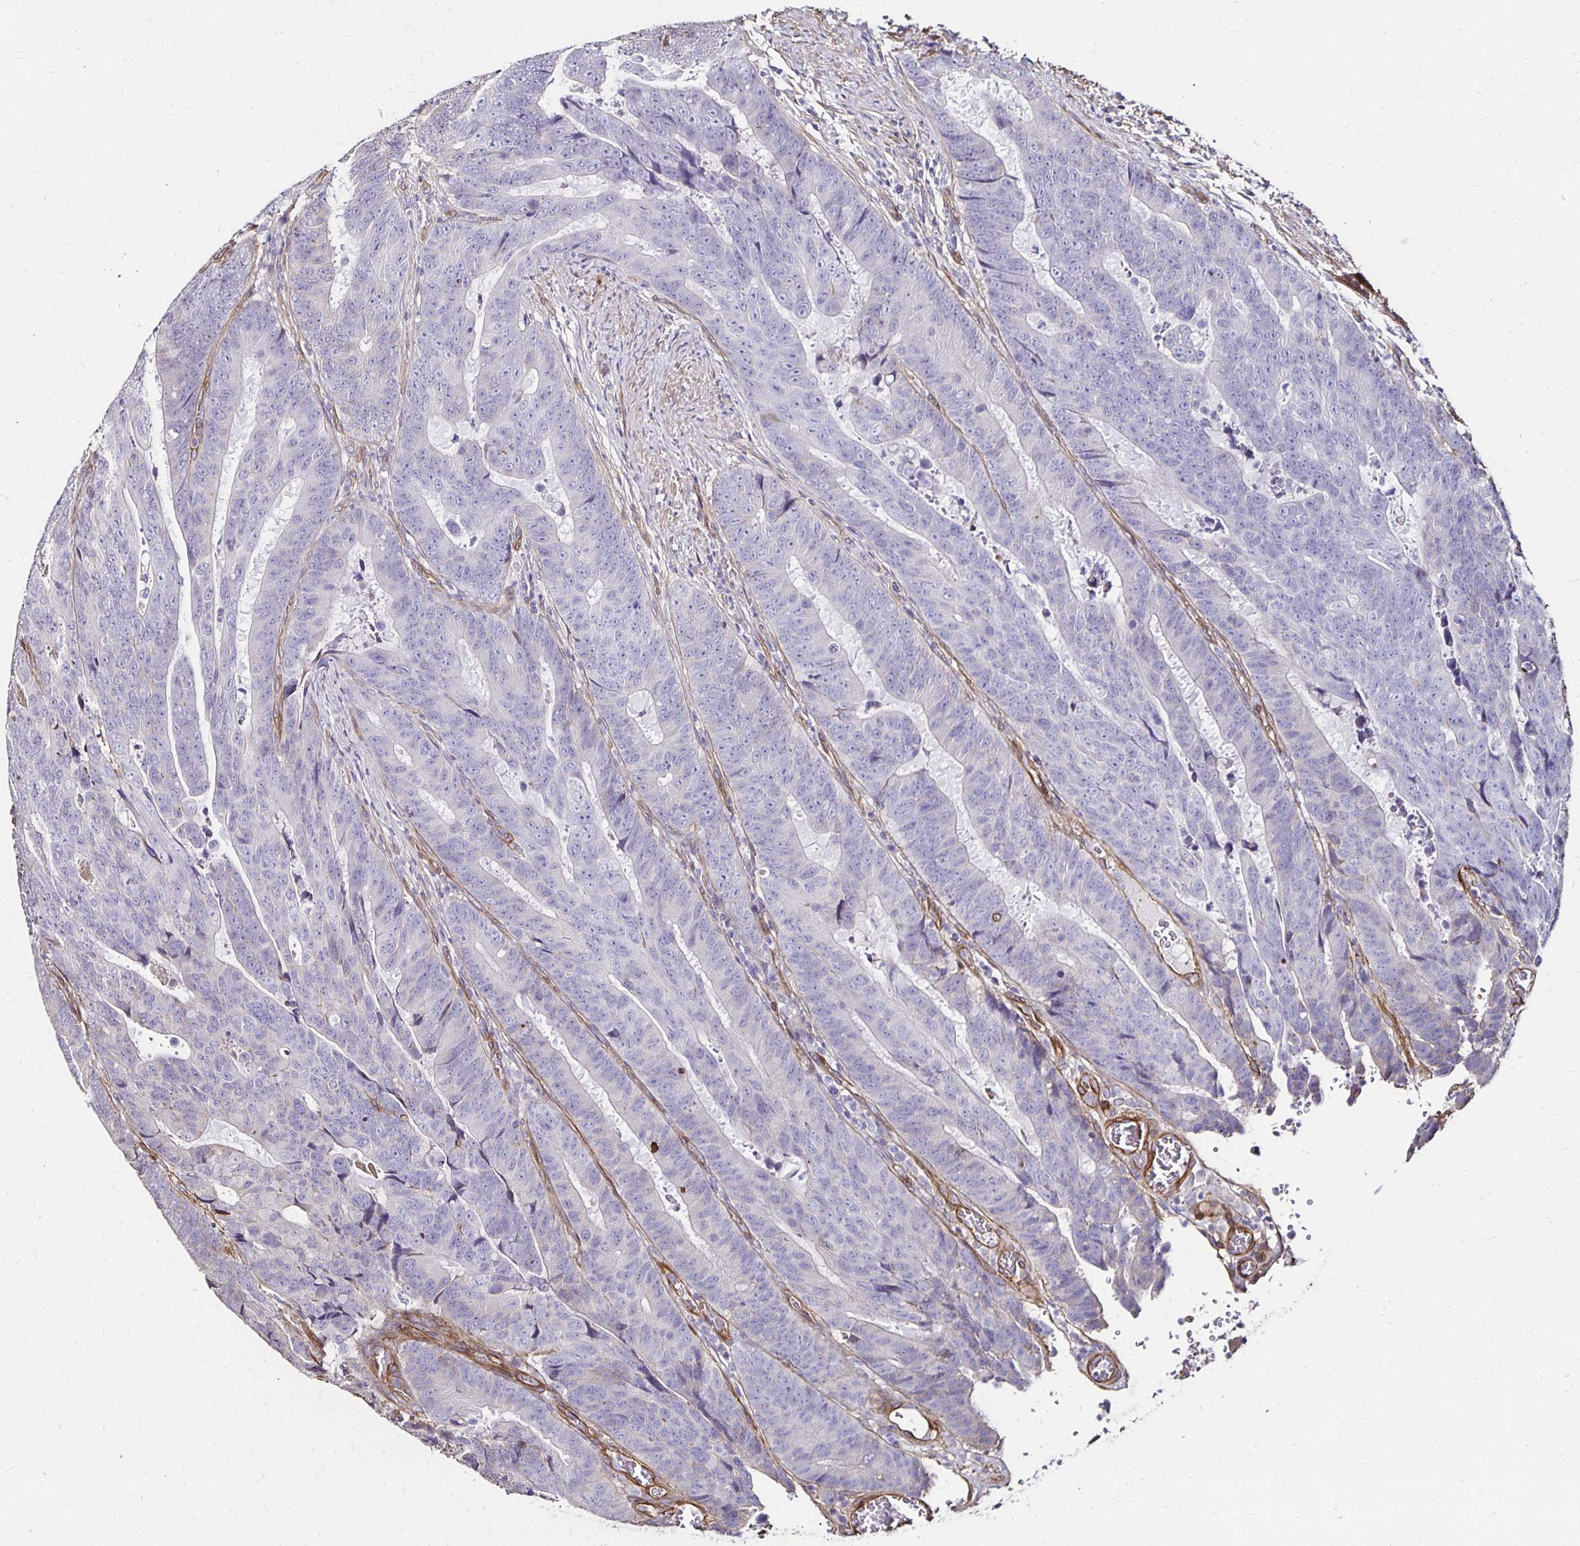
{"staining": {"intensity": "negative", "quantity": "none", "location": "none"}, "tissue": "colorectal cancer", "cell_type": "Tumor cells", "image_type": "cancer", "snomed": [{"axis": "morphology", "description": "Adenocarcinoma, NOS"}, {"axis": "topography", "description": "Colon"}], "caption": "DAB immunohistochemical staining of colorectal adenocarcinoma displays no significant staining in tumor cells.", "gene": "ITGB1", "patient": {"sex": "female", "age": 48}}